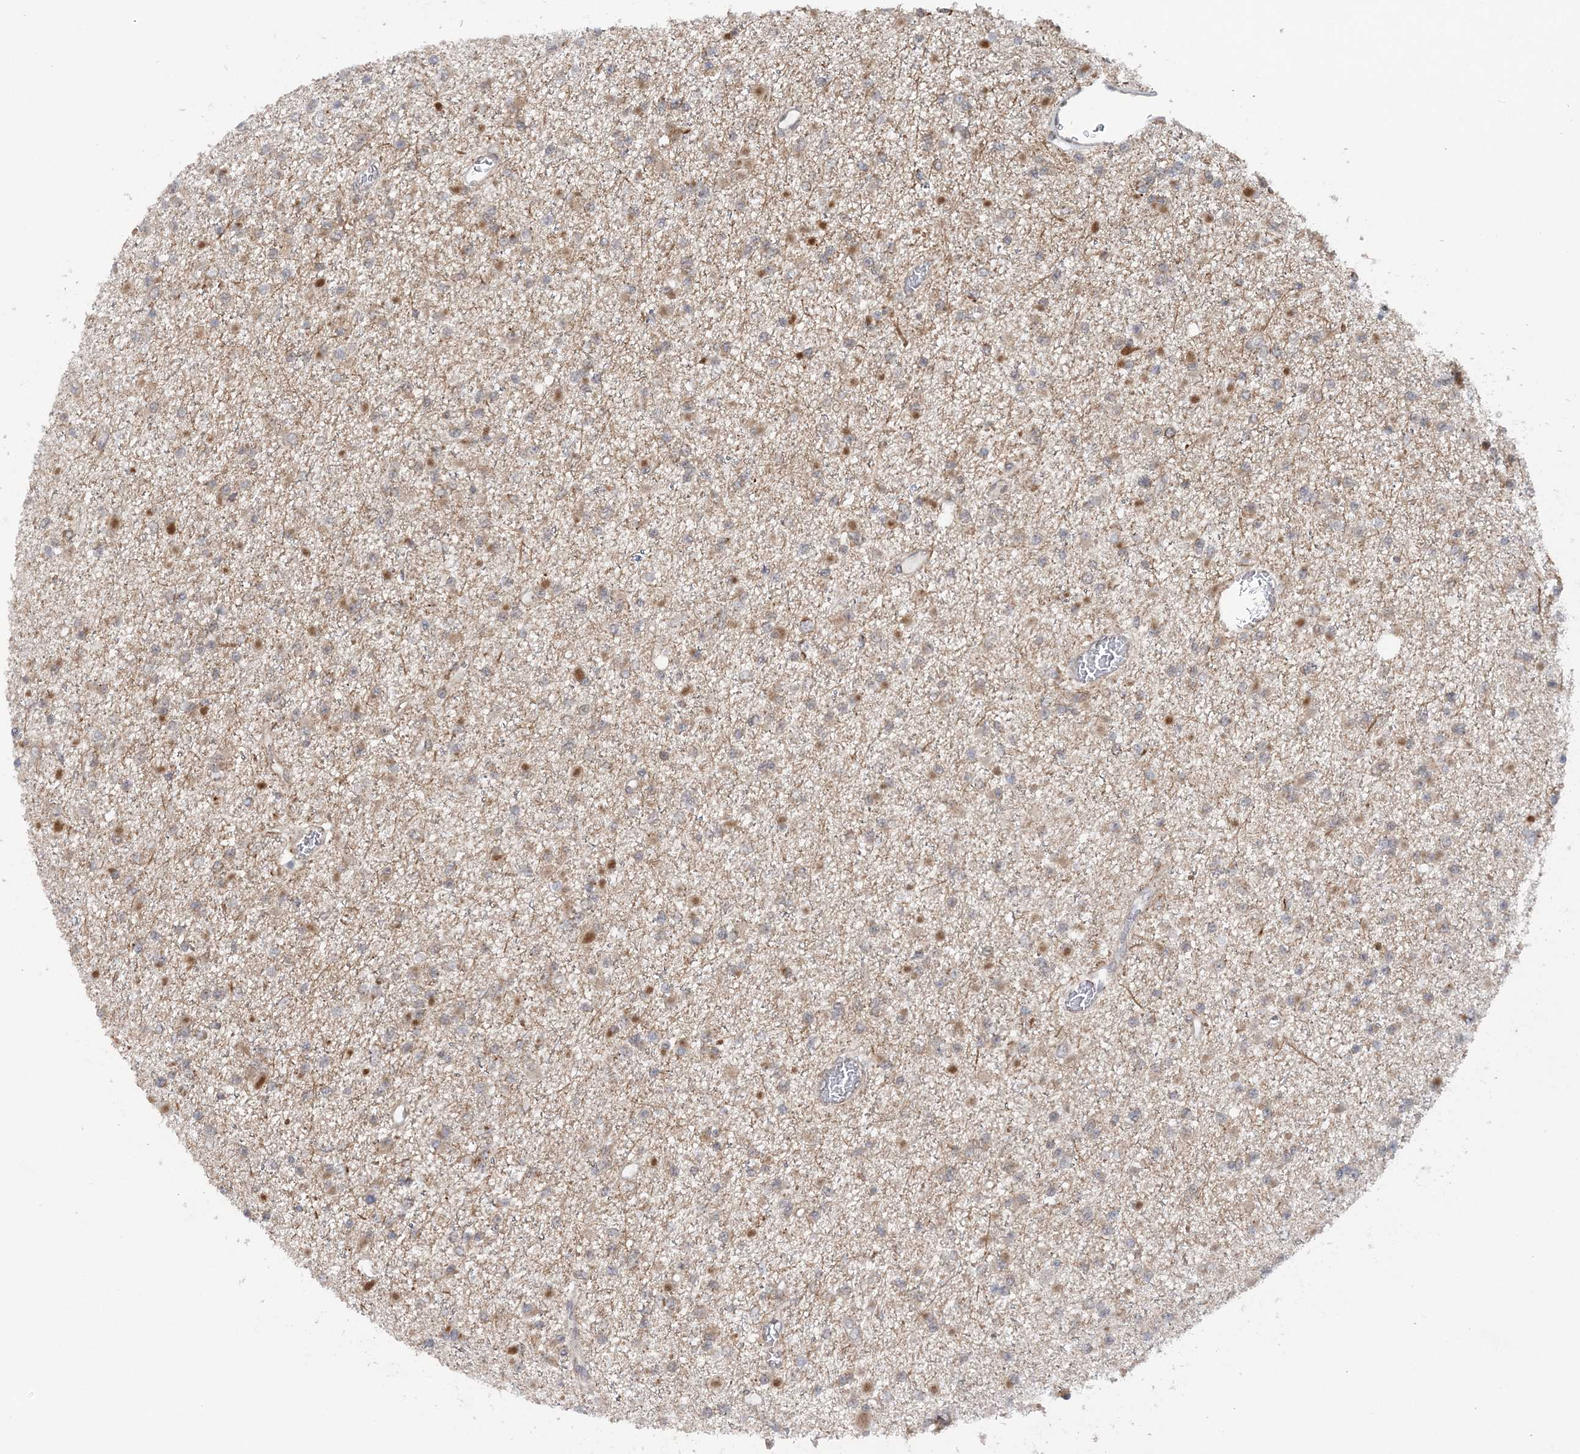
{"staining": {"intensity": "moderate", "quantity": "25%-75%", "location": "cytoplasmic/membranous"}, "tissue": "glioma", "cell_type": "Tumor cells", "image_type": "cancer", "snomed": [{"axis": "morphology", "description": "Glioma, malignant, Low grade"}, {"axis": "topography", "description": "Brain"}], "caption": "Glioma stained with a brown dye demonstrates moderate cytoplasmic/membranous positive expression in about 25%-75% of tumor cells.", "gene": "MRPL47", "patient": {"sex": "female", "age": 22}}